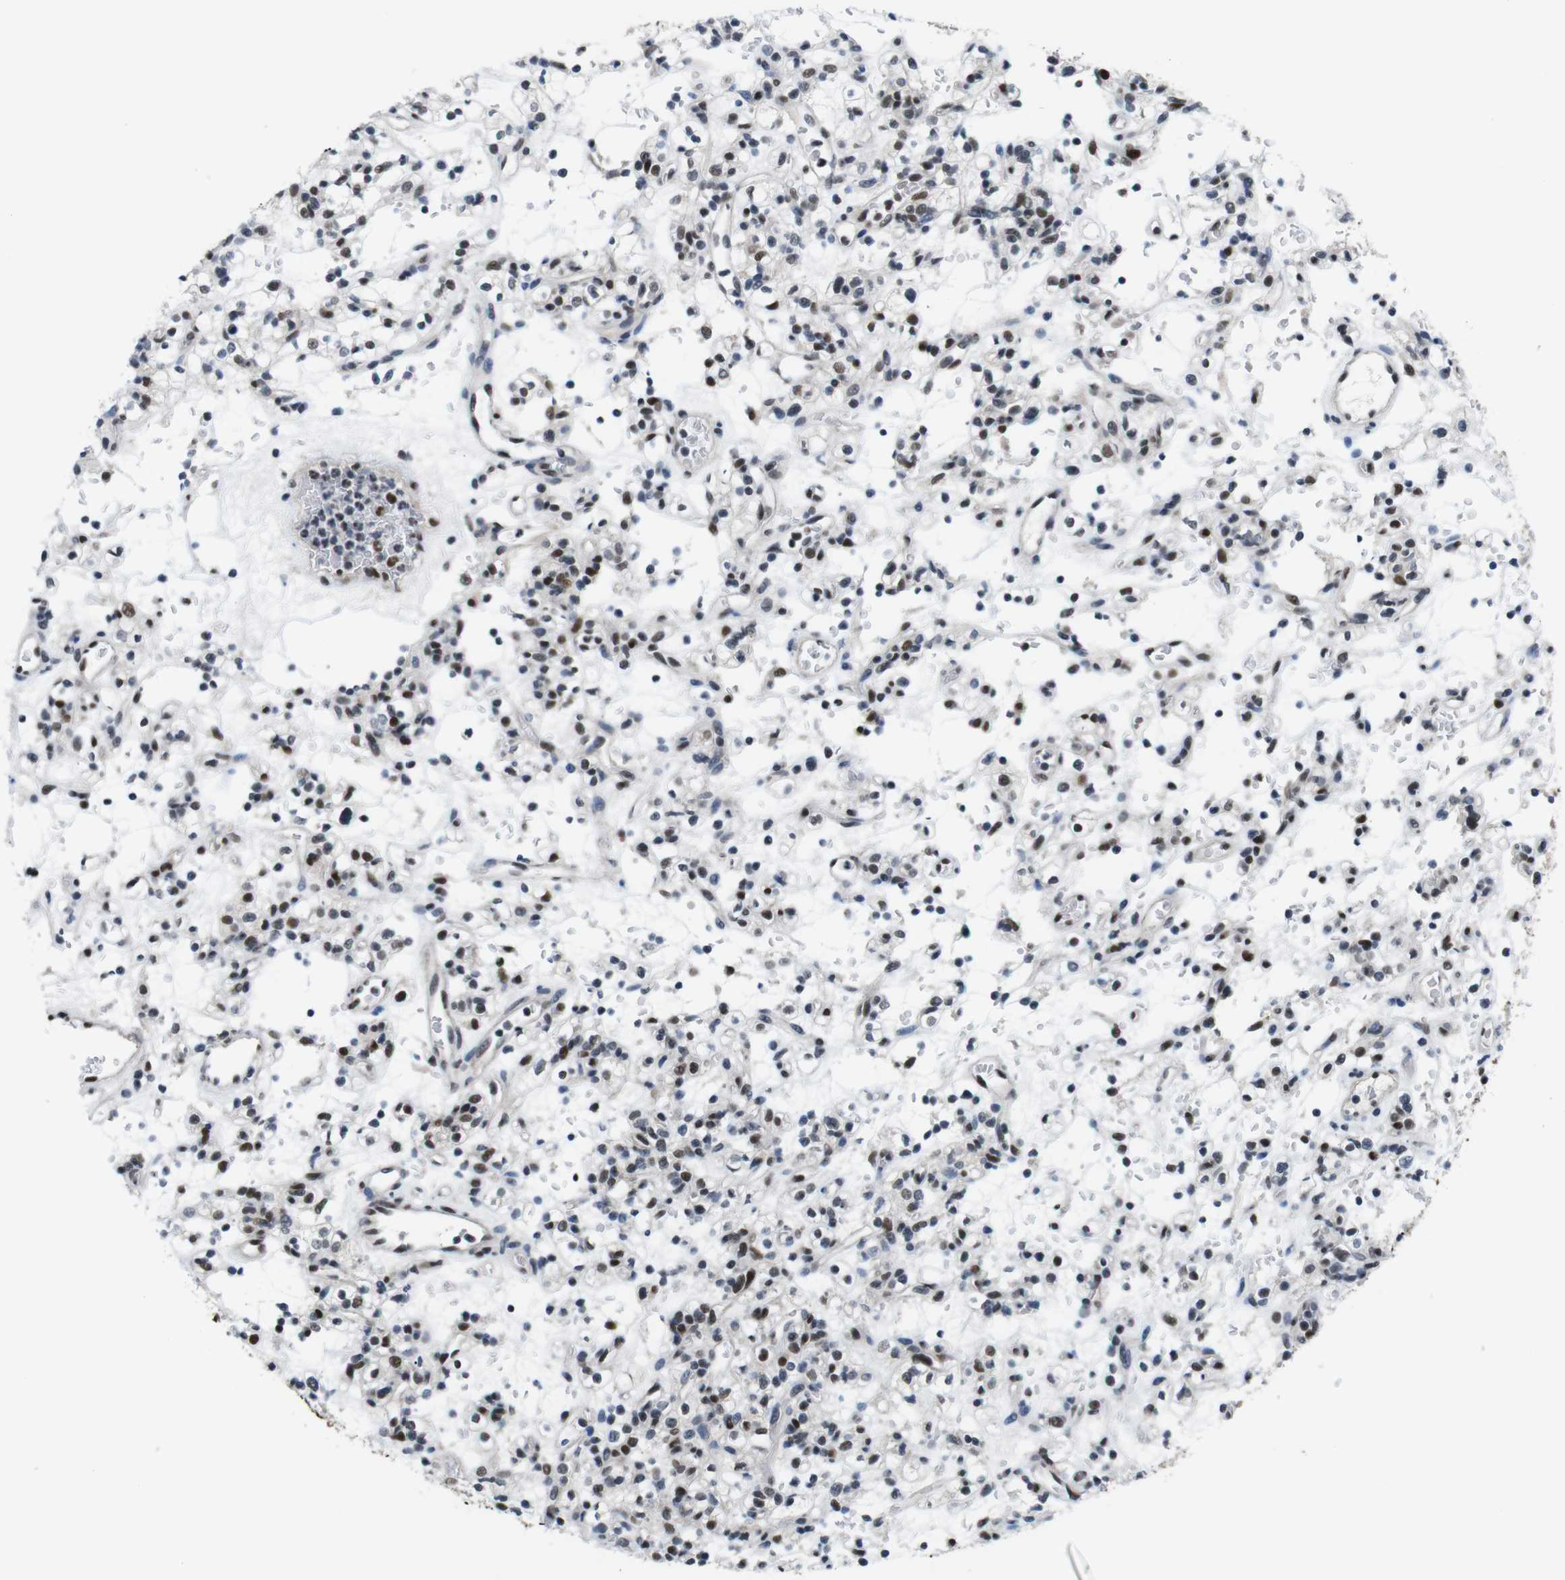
{"staining": {"intensity": "strong", "quantity": "25%-75%", "location": "nuclear"}, "tissue": "renal cancer", "cell_type": "Tumor cells", "image_type": "cancer", "snomed": [{"axis": "morphology", "description": "Normal tissue, NOS"}, {"axis": "morphology", "description": "Adenocarcinoma, NOS"}, {"axis": "topography", "description": "Kidney"}], "caption": "Protein expression analysis of adenocarcinoma (renal) reveals strong nuclear staining in approximately 25%-75% of tumor cells.", "gene": "PSME3", "patient": {"sex": "female", "age": 72}}